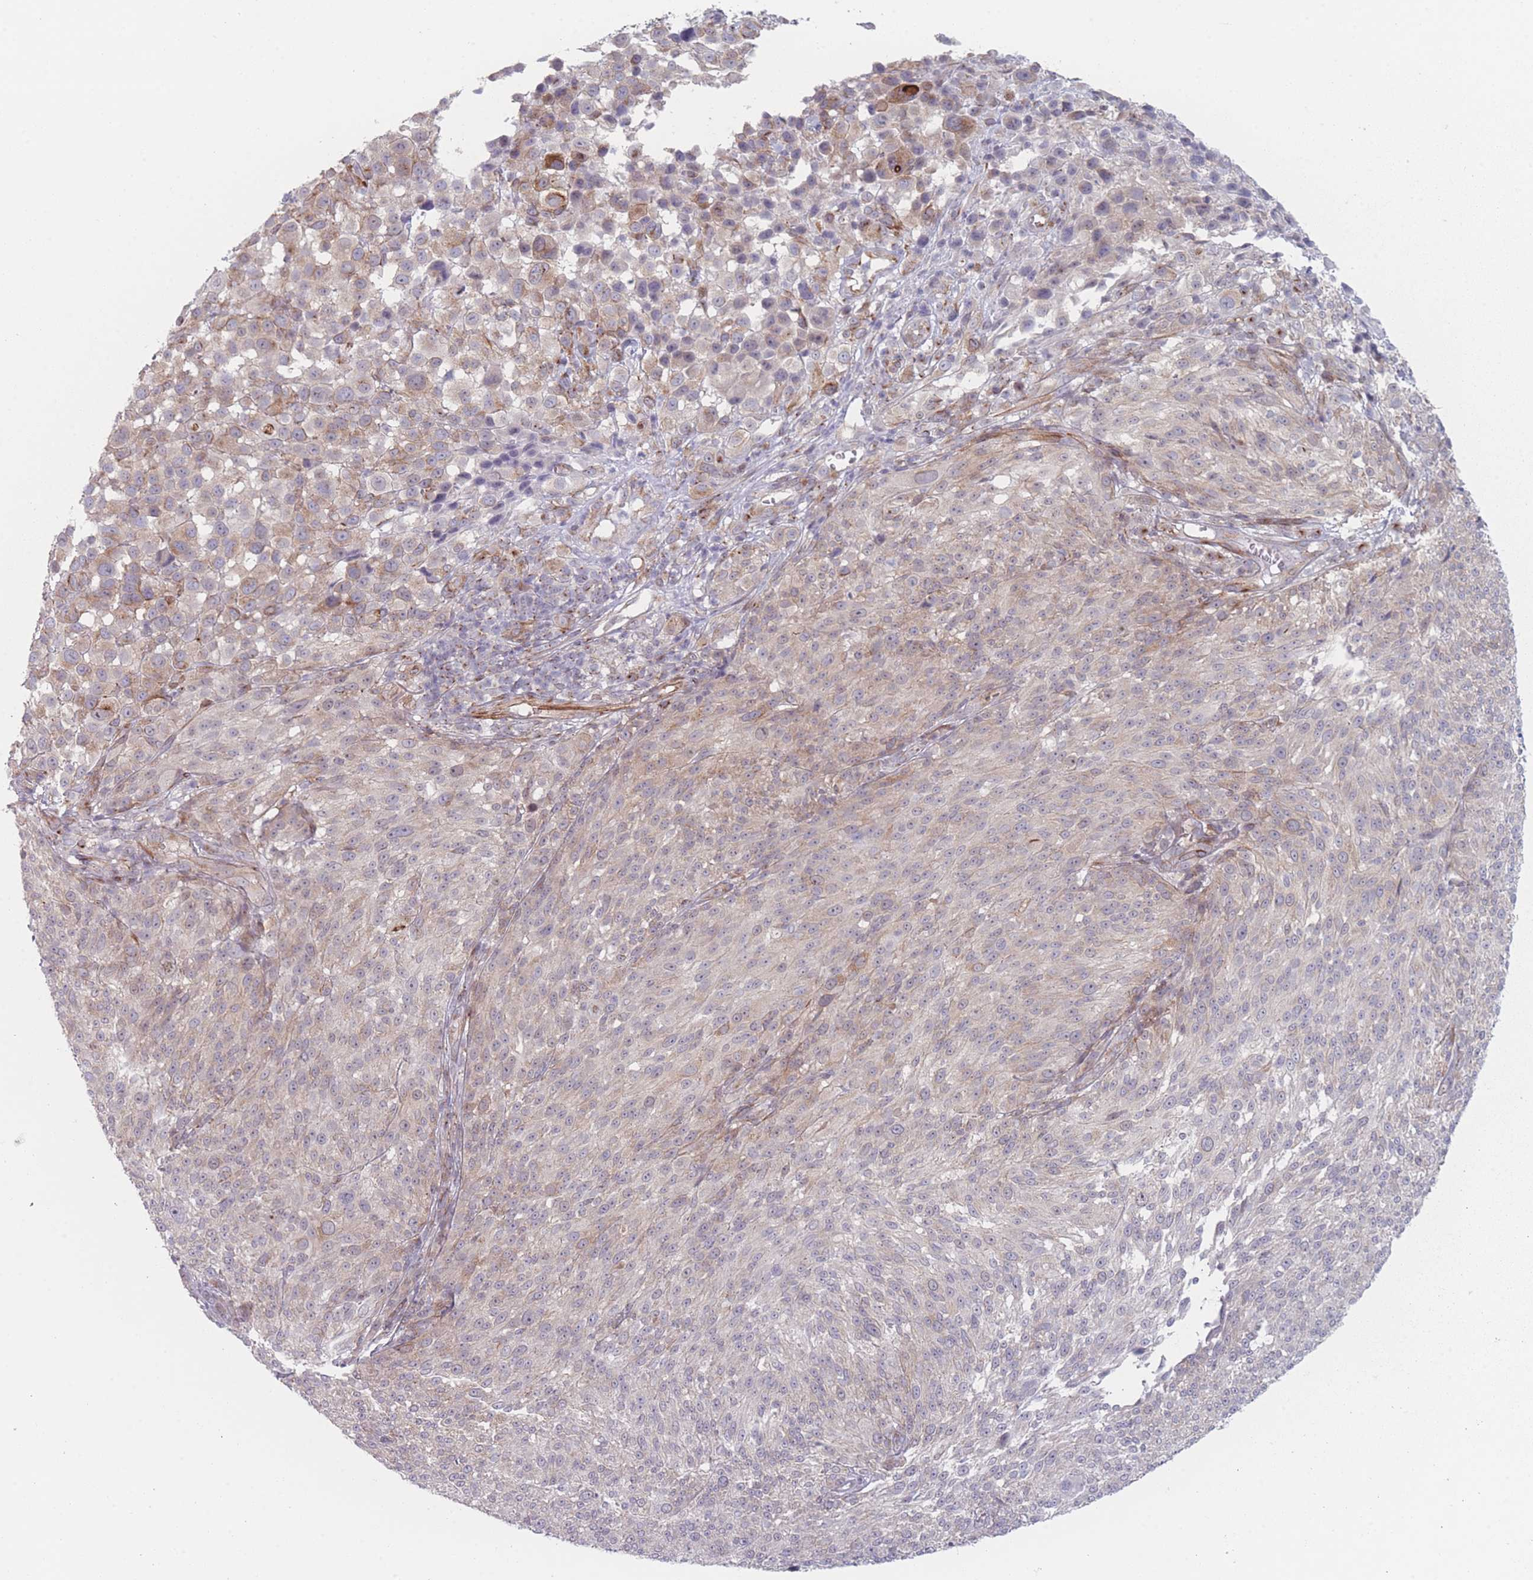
{"staining": {"intensity": "moderate", "quantity": "<25%", "location": "cytoplasmic/membranous"}, "tissue": "melanoma", "cell_type": "Tumor cells", "image_type": "cancer", "snomed": [{"axis": "morphology", "description": "Malignant melanoma, NOS"}, {"axis": "topography", "description": "Skin of trunk"}], "caption": "Immunohistochemical staining of melanoma displays low levels of moderate cytoplasmic/membranous expression in about <25% of tumor cells.", "gene": "RNF4", "patient": {"sex": "male", "age": 71}}